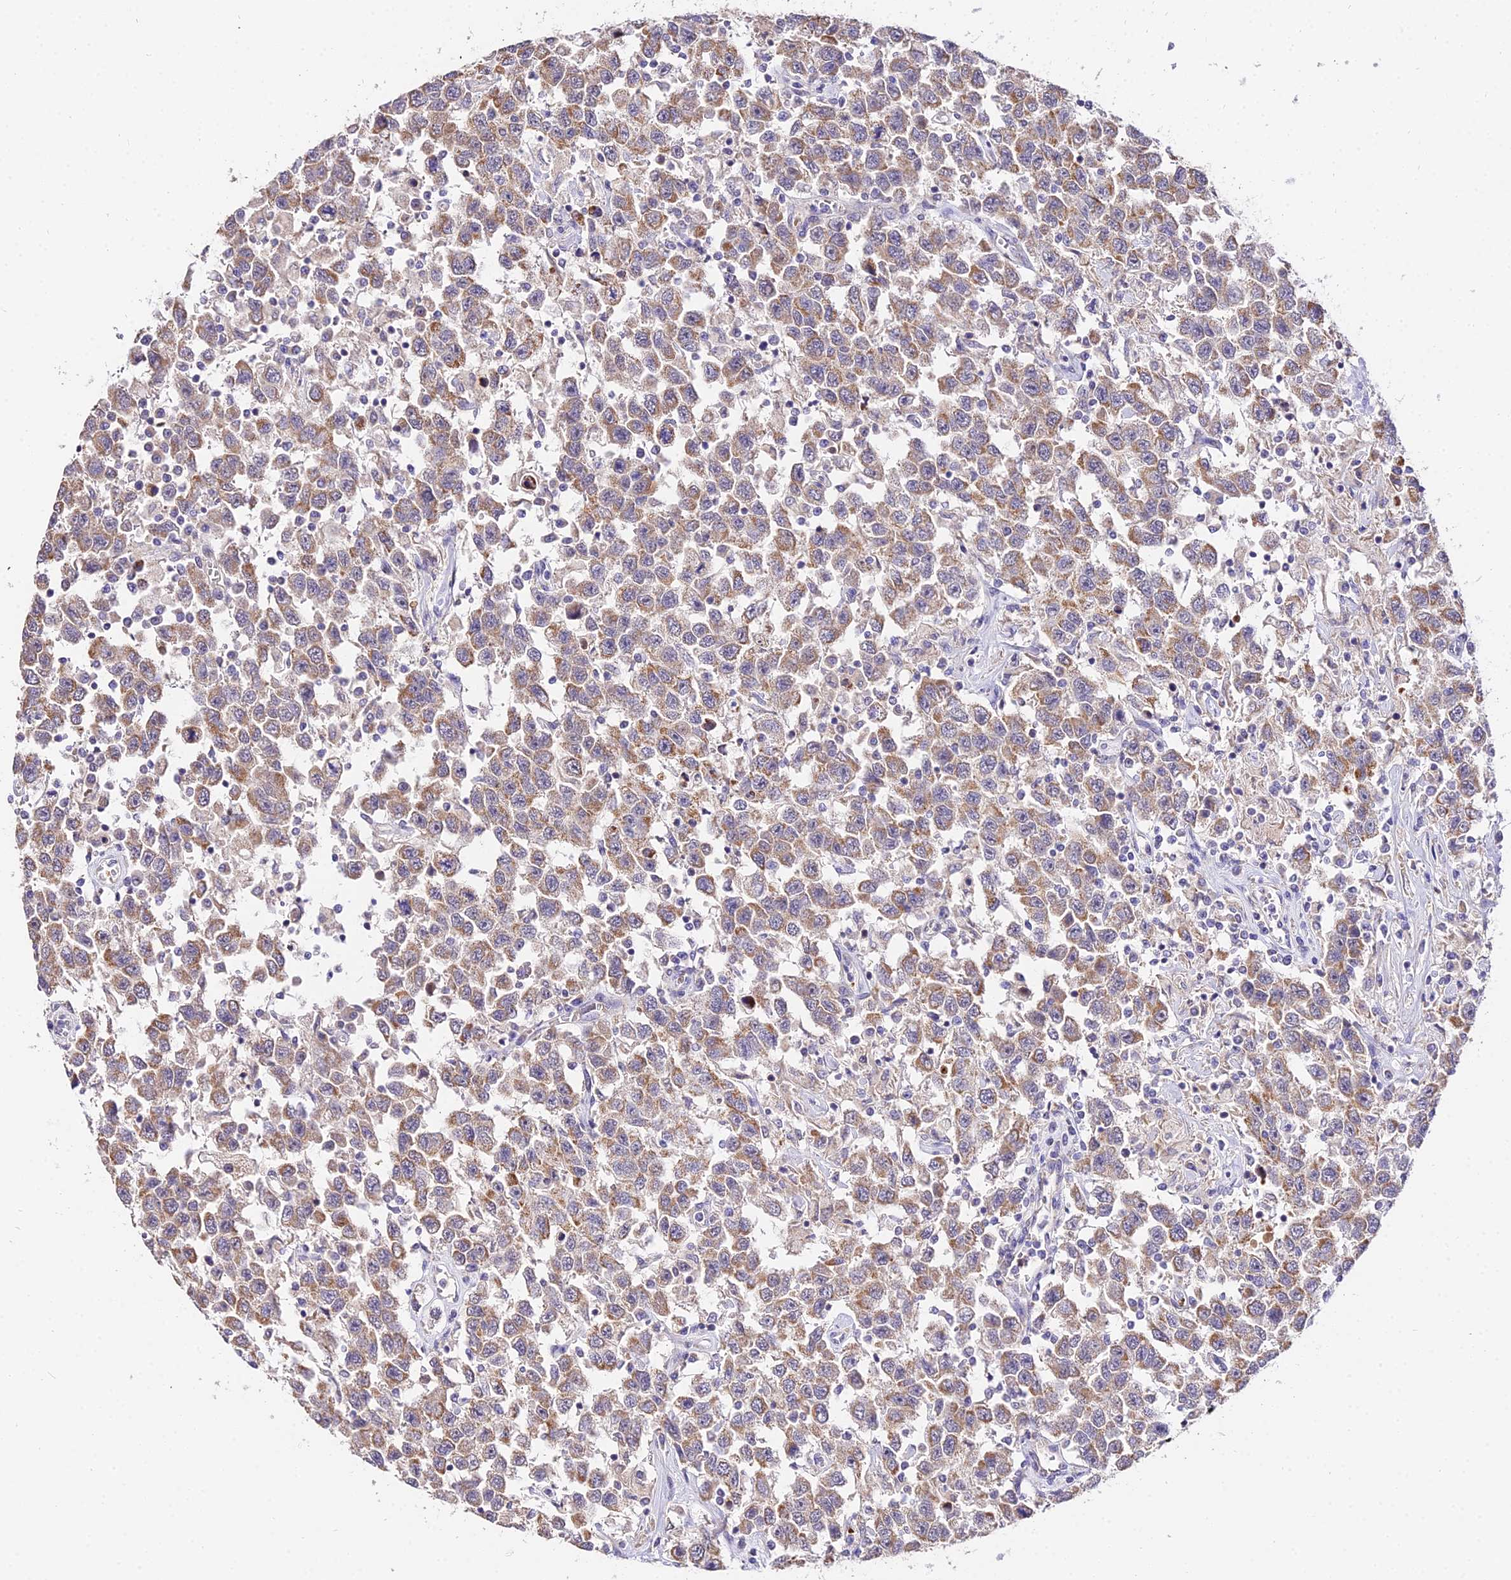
{"staining": {"intensity": "moderate", "quantity": ">75%", "location": "cytoplasmic/membranous"}, "tissue": "testis cancer", "cell_type": "Tumor cells", "image_type": "cancer", "snomed": [{"axis": "morphology", "description": "Seminoma, NOS"}, {"axis": "topography", "description": "Testis"}], "caption": "An immunohistochemistry photomicrograph of neoplastic tissue is shown. Protein staining in brown labels moderate cytoplasmic/membranous positivity in testis cancer (seminoma) within tumor cells.", "gene": "WDR5B", "patient": {"sex": "male", "age": 41}}